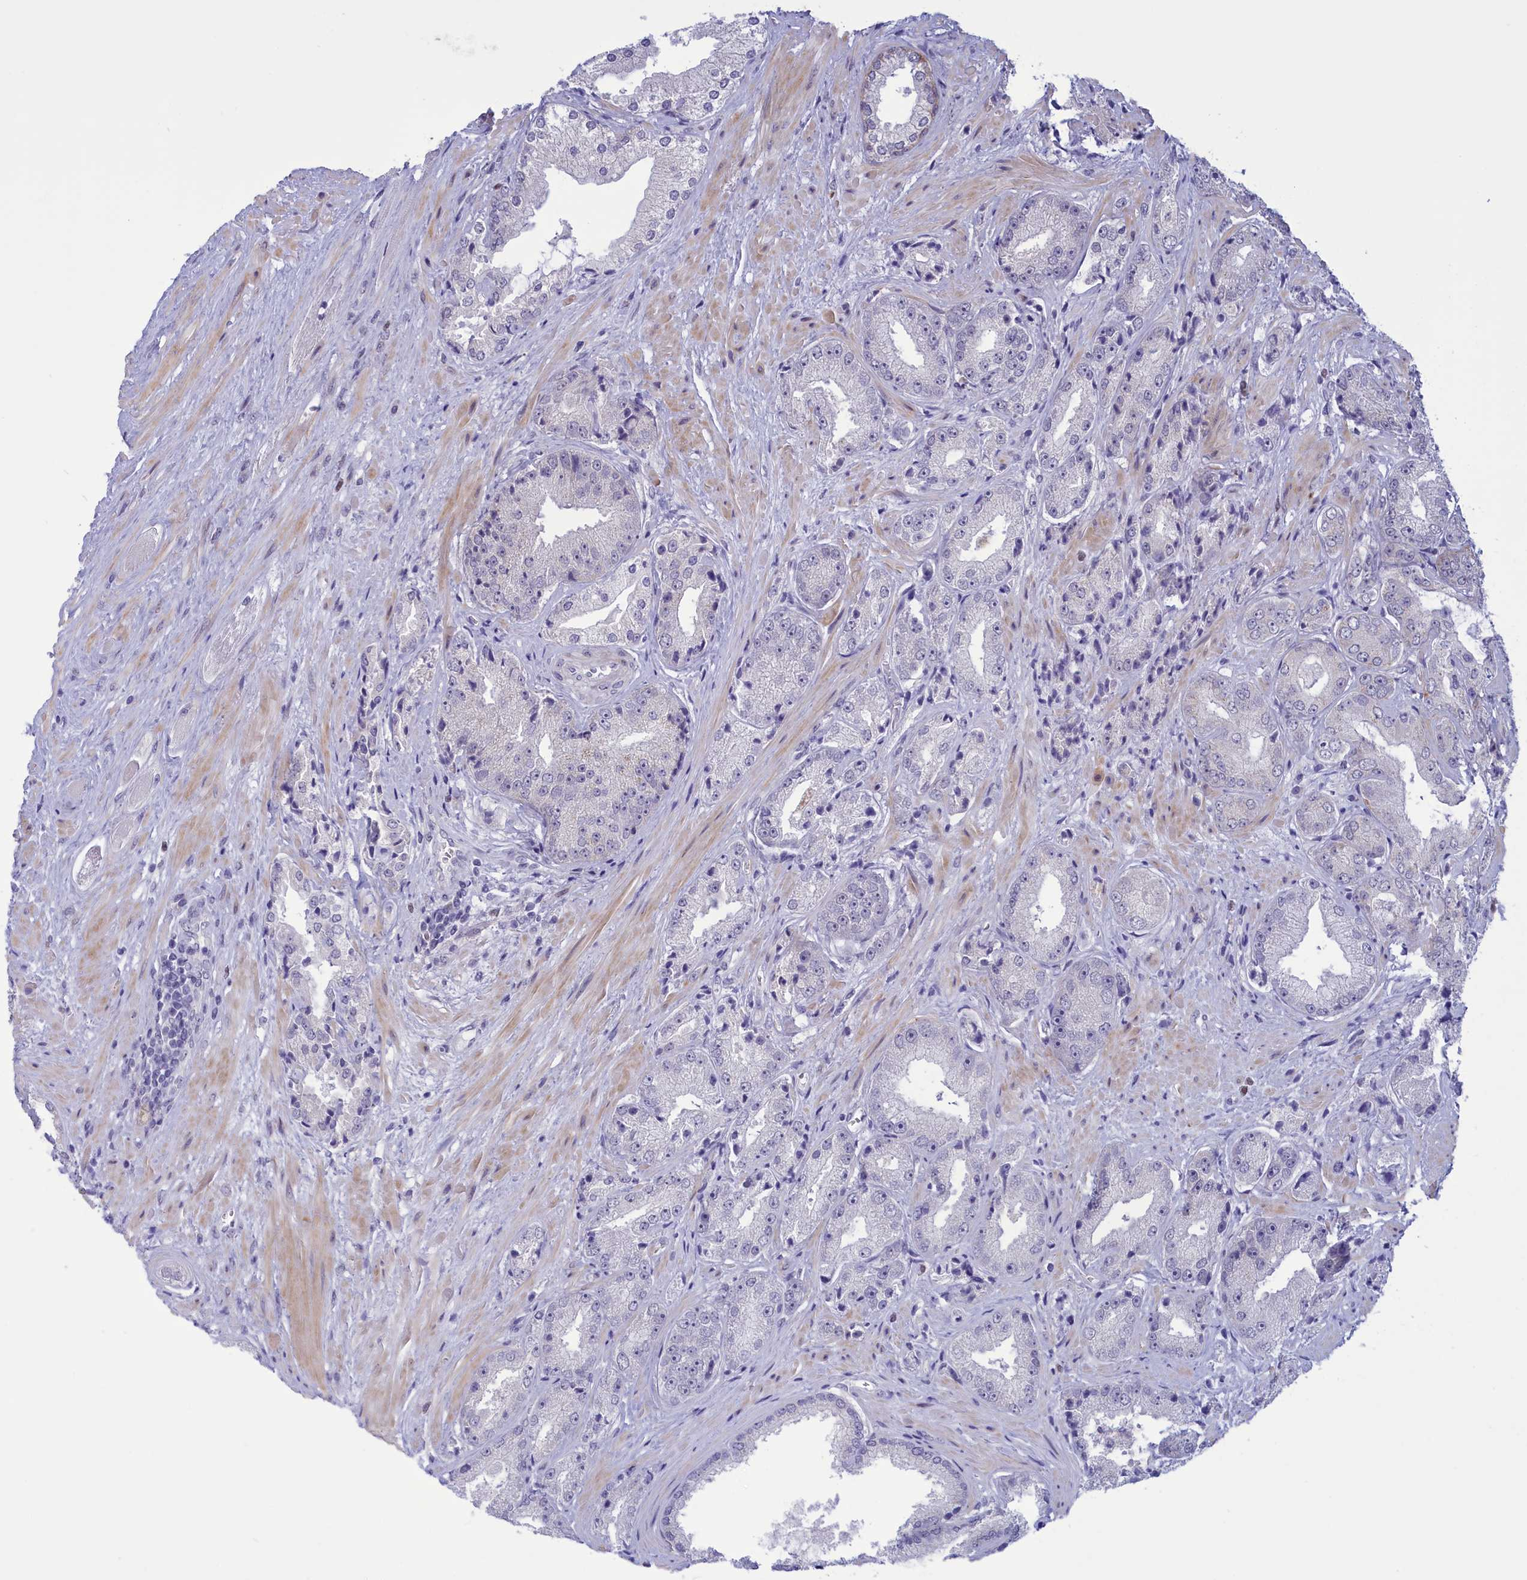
{"staining": {"intensity": "negative", "quantity": "none", "location": "none"}, "tissue": "prostate cancer", "cell_type": "Tumor cells", "image_type": "cancer", "snomed": [{"axis": "morphology", "description": "Adenocarcinoma, High grade"}, {"axis": "topography", "description": "Prostate"}], "caption": "The IHC histopathology image has no significant positivity in tumor cells of prostate cancer tissue. Brightfield microscopy of immunohistochemistry stained with DAB (brown) and hematoxylin (blue), captured at high magnification.", "gene": "ELOA2", "patient": {"sex": "male", "age": 71}}